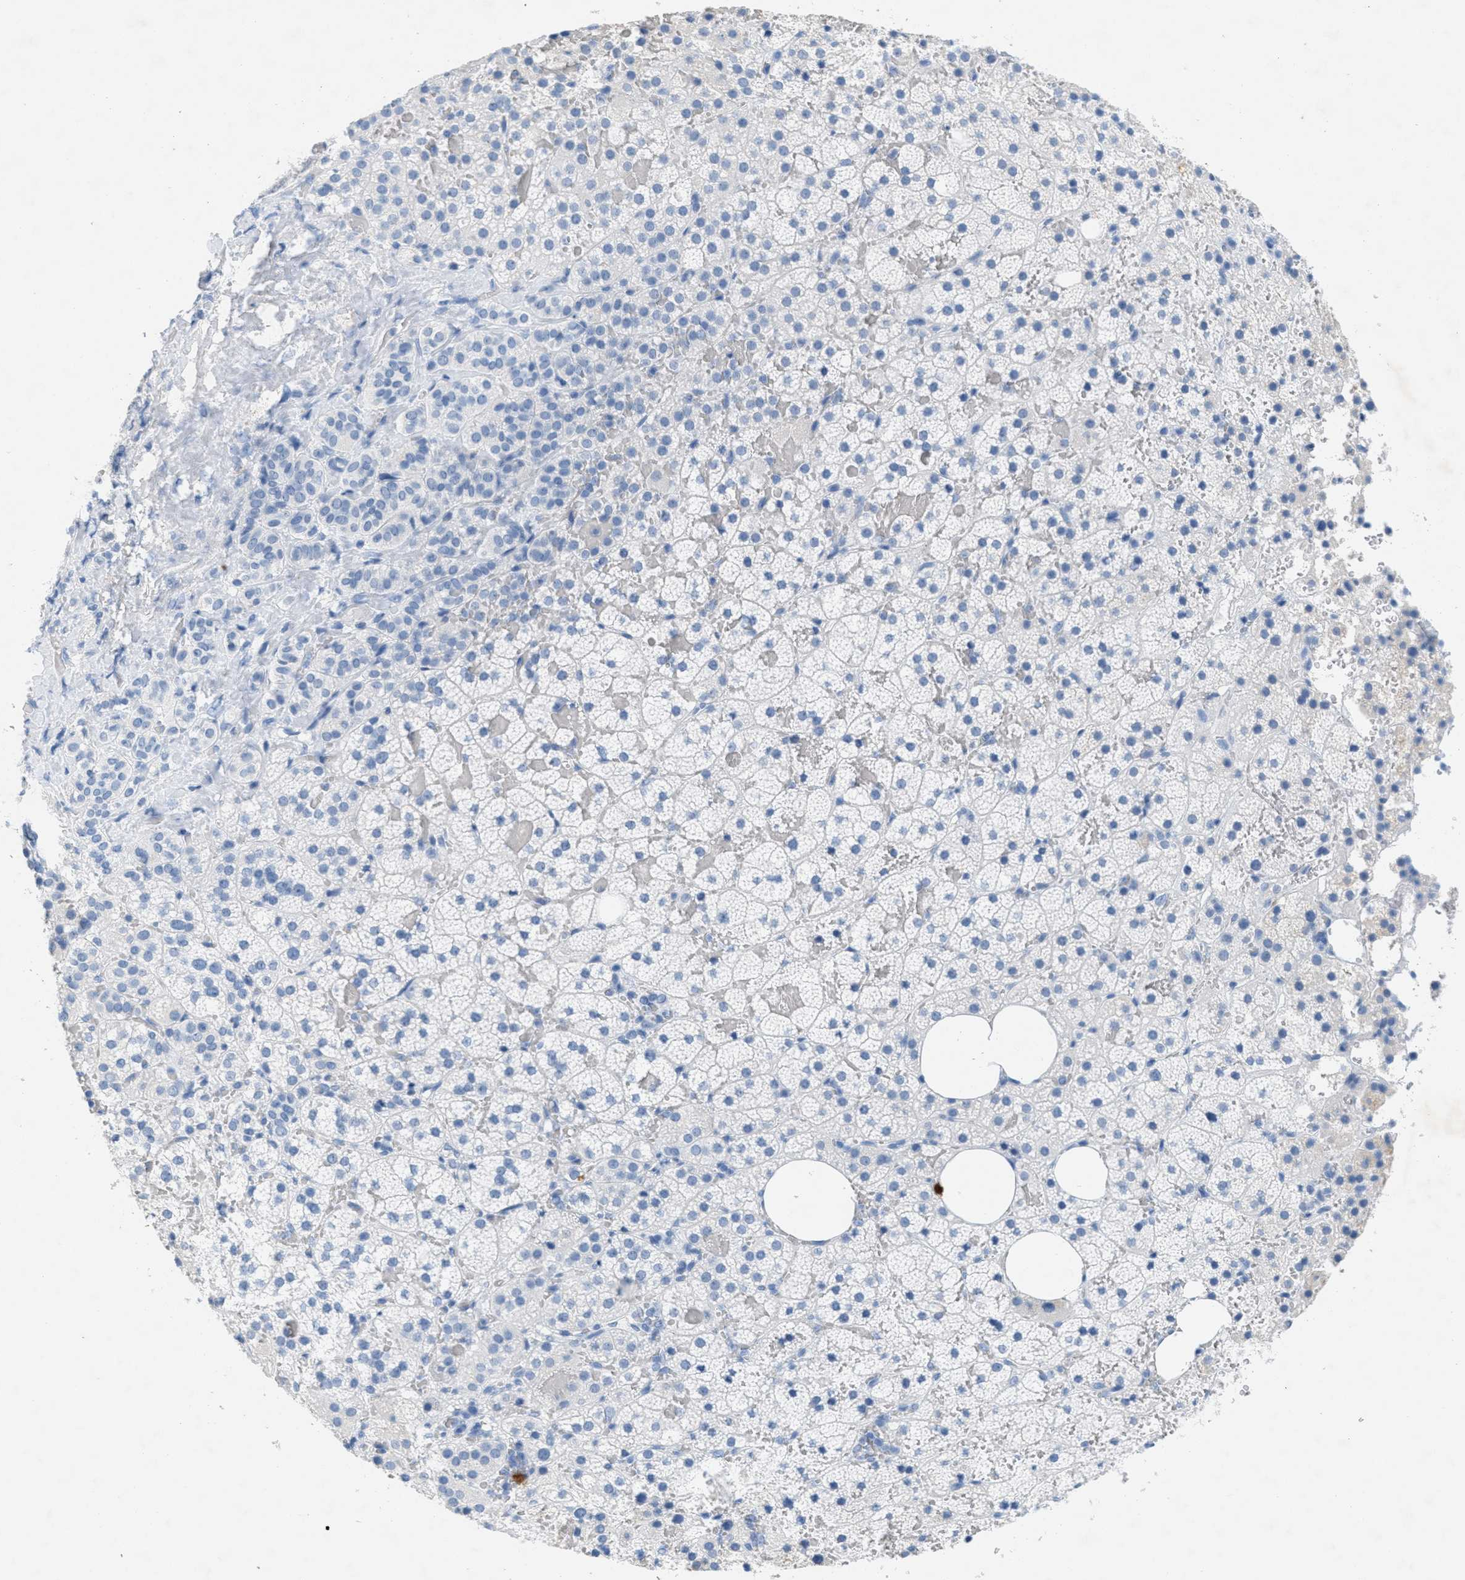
{"staining": {"intensity": "negative", "quantity": "none", "location": "none"}, "tissue": "adrenal gland", "cell_type": "Glandular cells", "image_type": "normal", "snomed": [{"axis": "morphology", "description": "Normal tissue, NOS"}, {"axis": "topography", "description": "Adrenal gland"}], "caption": "This is an immunohistochemistry micrograph of normal human adrenal gland. There is no positivity in glandular cells.", "gene": "GPM6A", "patient": {"sex": "female", "age": 59}}